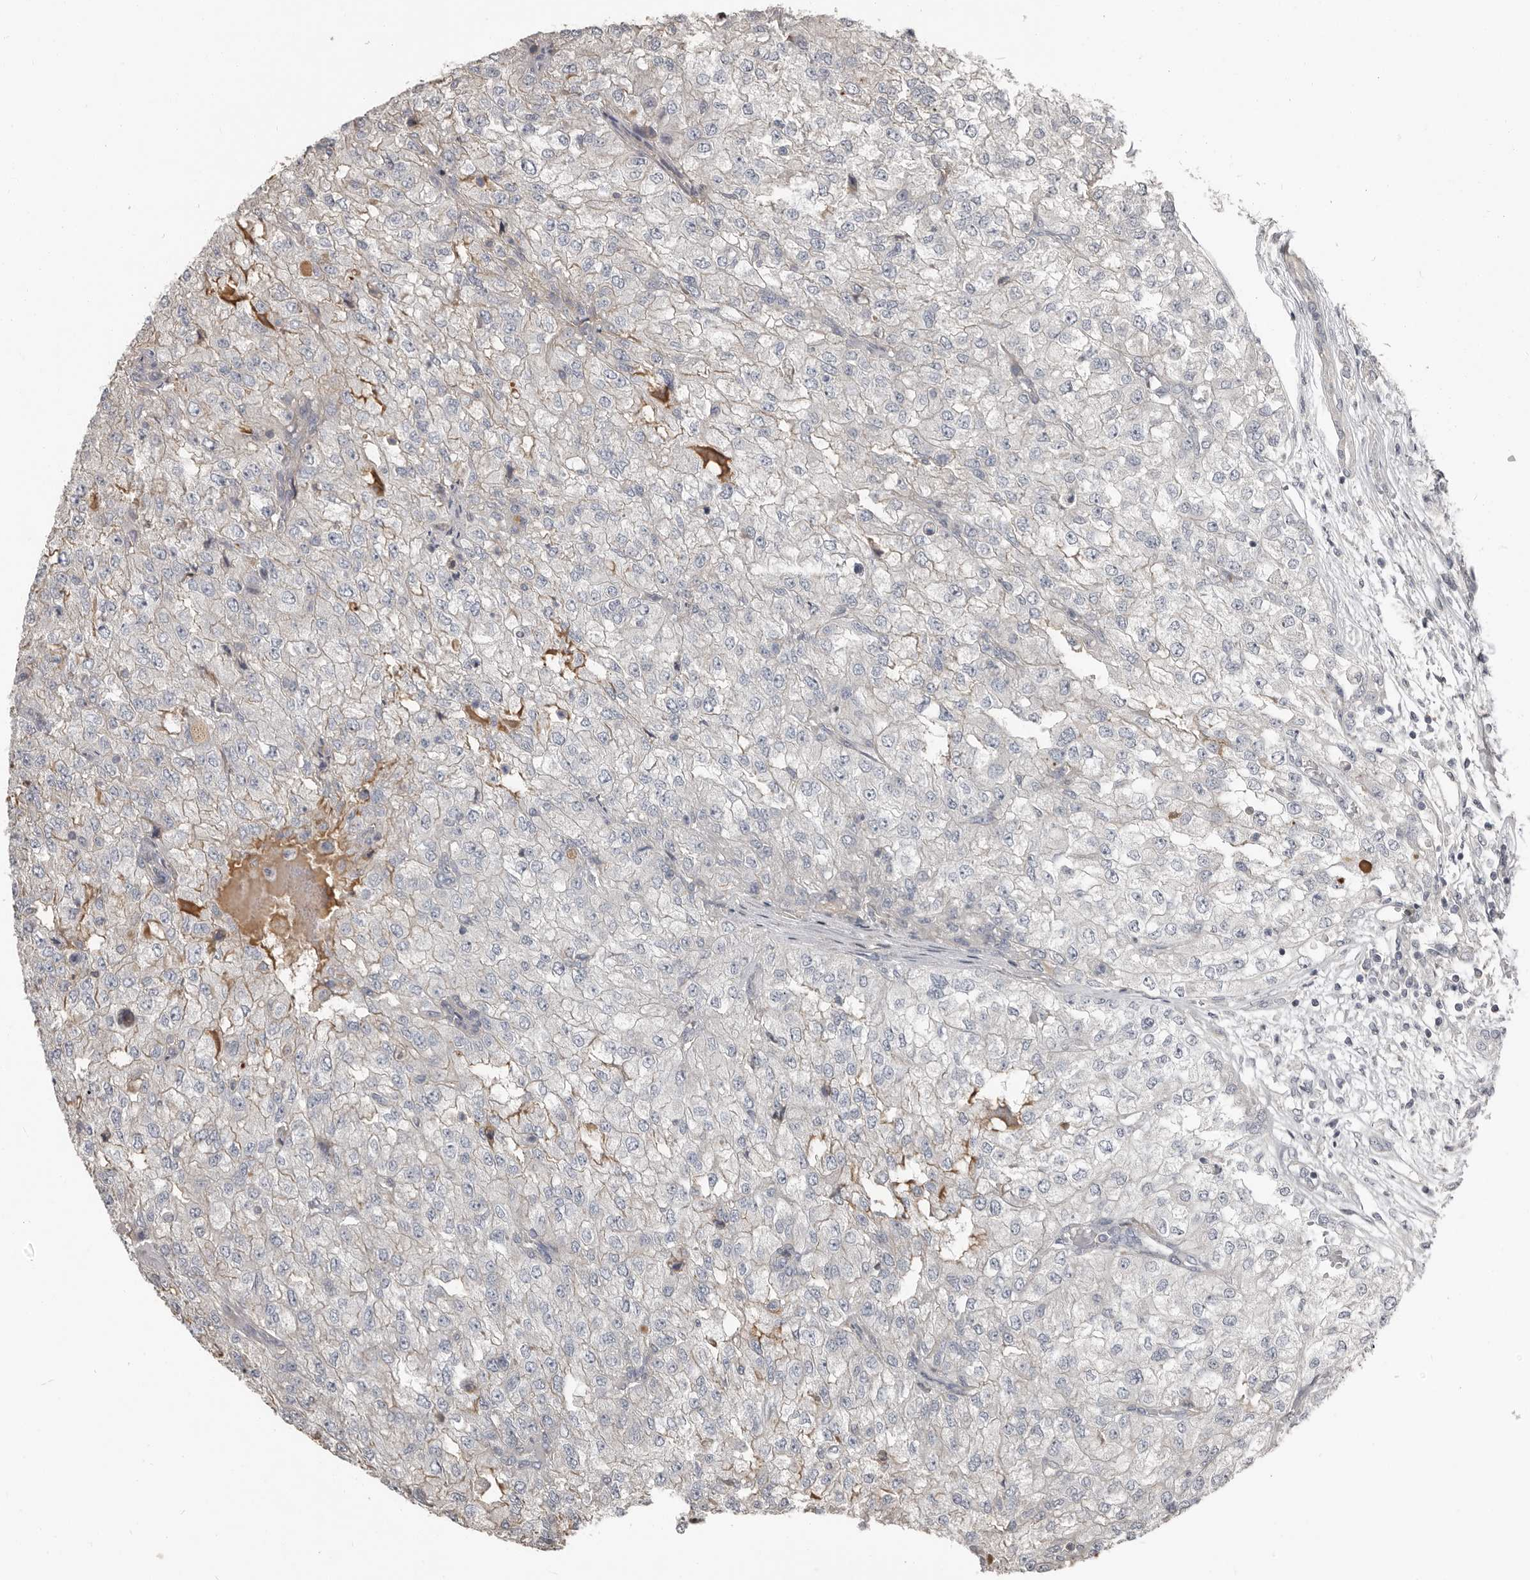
{"staining": {"intensity": "negative", "quantity": "none", "location": "none"}, "tissue": "renal cancer", "cell_type": "Tumor cells", "image_type": "cancer", "snomed": [{"axis": "morphology", "description": "Adenocarcinoma, NOS"}, {"axis": "topography", "description": "Kidney"}], "caption": "An IHC micrograph of adenocarcinoma (renal) is shown. There is no staining in tumor cells of adenocarcinoma (renal).", "gene": "CA6", "patient": {"sex": "female", "age": 54}}